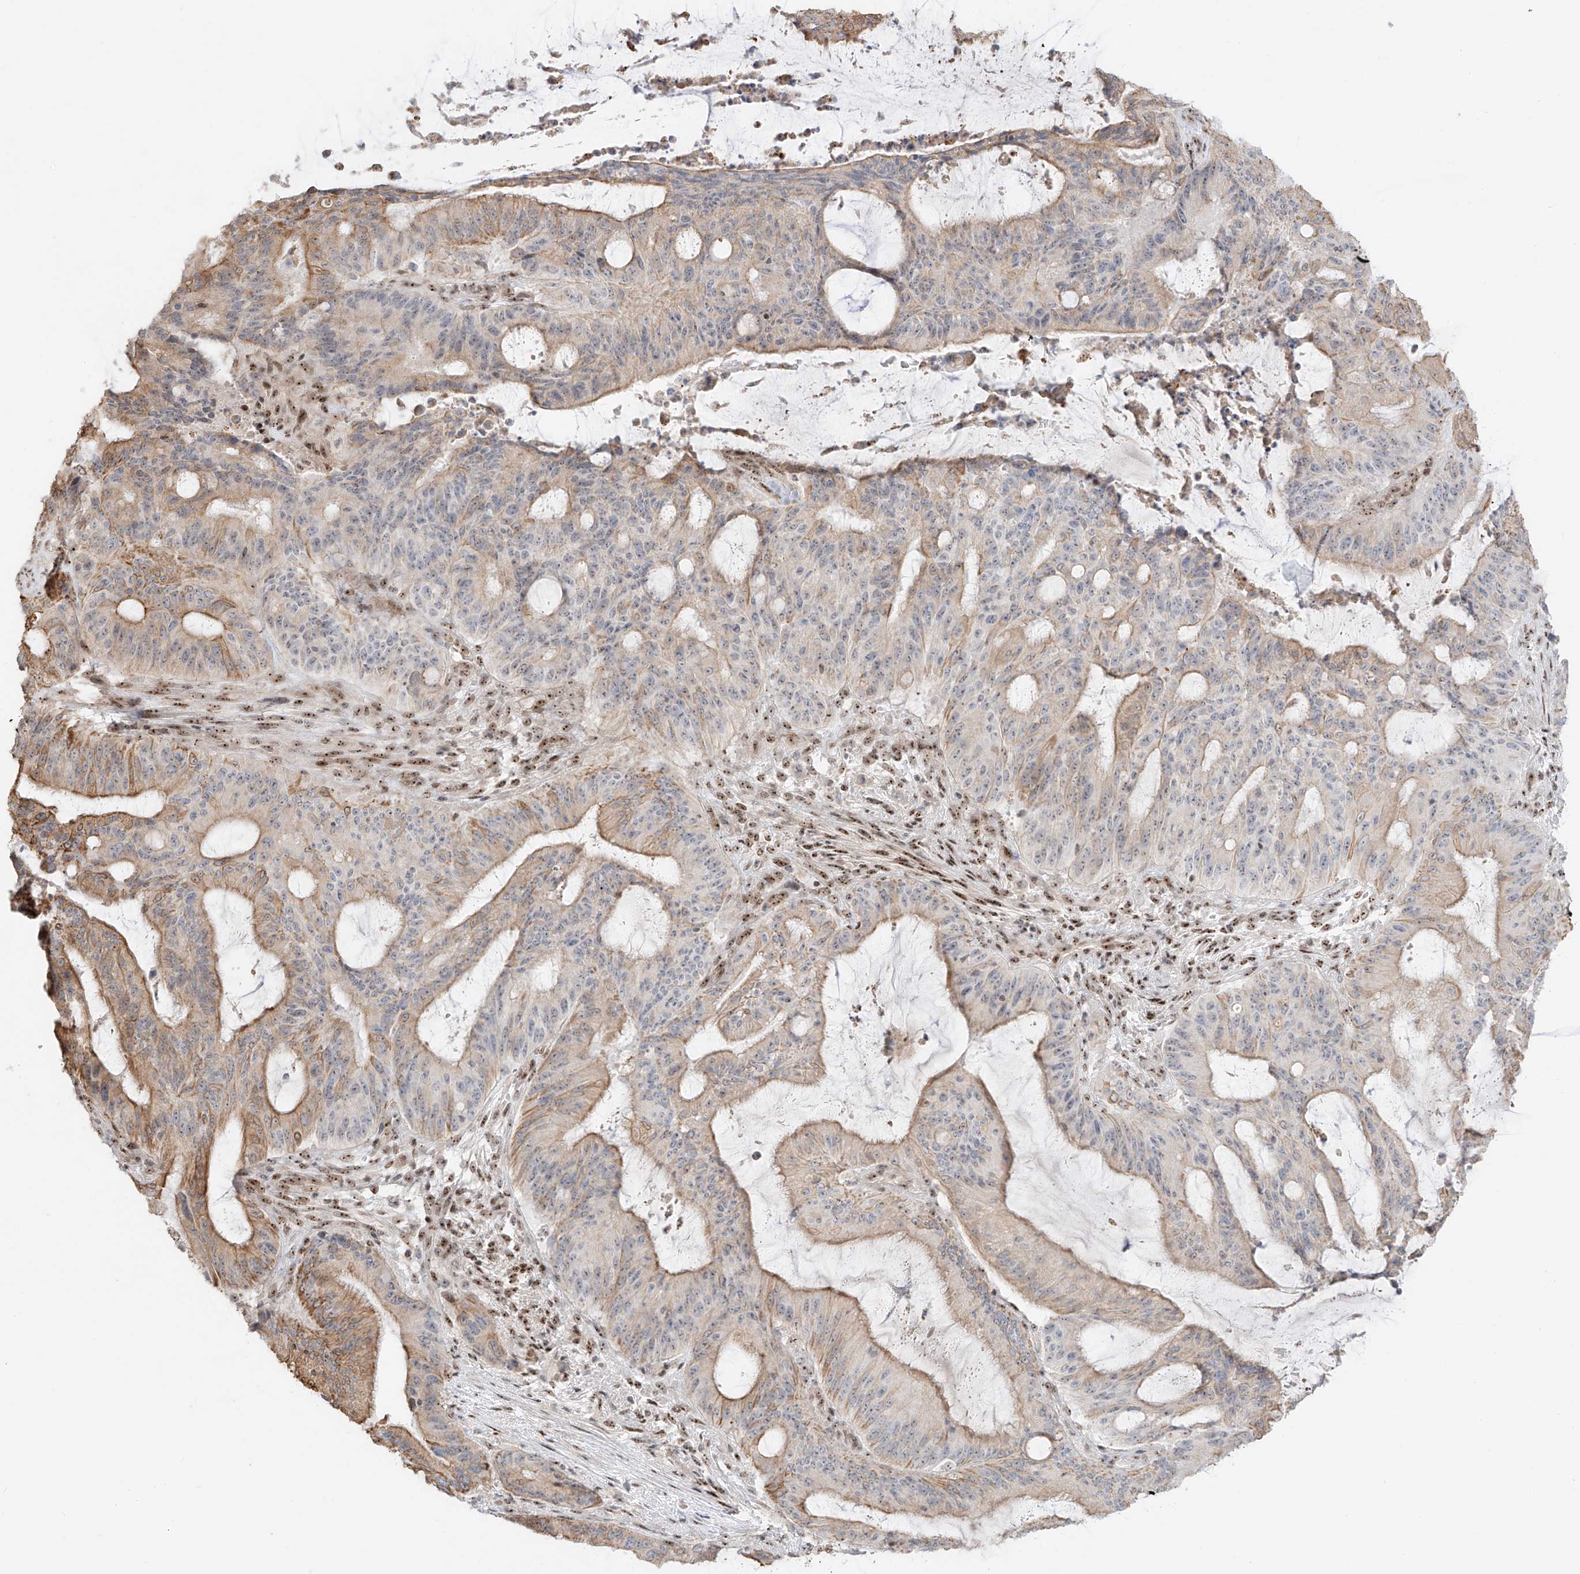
{"staining": {"intensity": "weak", "quantity": "25%-75%", "location": "cytoplasmic/membranous"}, "tissue": "liver cancer", "cell_type": "Tumor cells", "image_type": "cancer", "snomed": [{"axis": "morphology", "description": "Normal tissue, NOS"}, {"axis": "morphology", "description": "Cholangiocarcinoma"}, {"axis": "topography", "description": "Liver"}, {"axis": "topography", "description": "Peripheral nerve tissue"}], "caption": "This micrograph displays immunohistochemistry staining of liver cancer (cholangiocarcinoma), with low weak cytoplasmic/membranous positivity in about 25%-75% of tumor cells.", "gene": "ZNF512", "patient": {"sex": "female", "age": 73}}